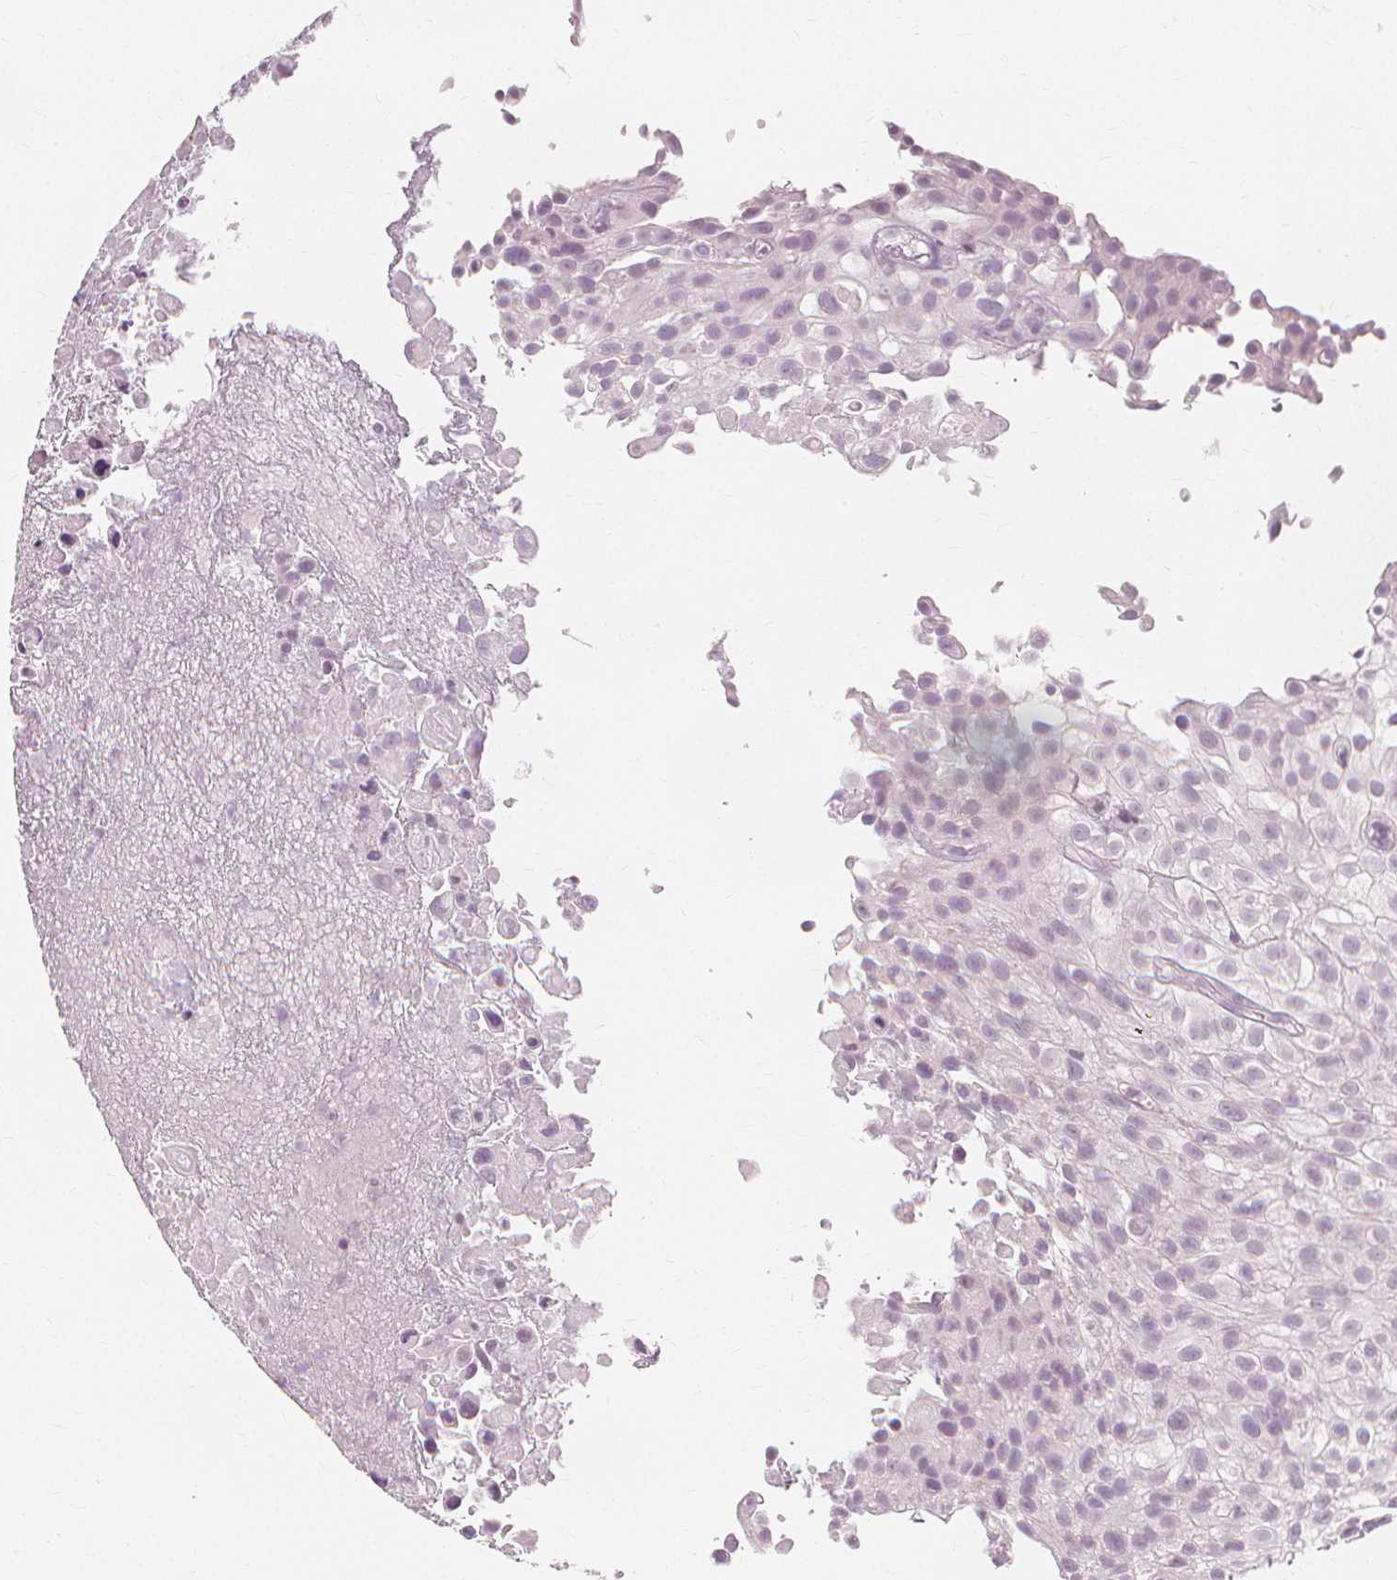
{"staining": {"intensity": "negative", "quantity": "none", "location": "none"}, "tissue": "urothelial cancer", "cell_type": "Tumor cells", "image_type": "cancer", "snomed": [{"axis": "morphology", "description": "Urothelial carcinoma, High grade"}, {"axis": "topography", "description": "Urinary bladder"}], "caption": "An immunohistochemistry (IHC) image of high-grade urothelial carcinoma is shown. There is no staining in tumor cells of high-grade urothelial carcinoma.", "gene": "NXPE1", "patient": {"sex": "male", "age": 56}}